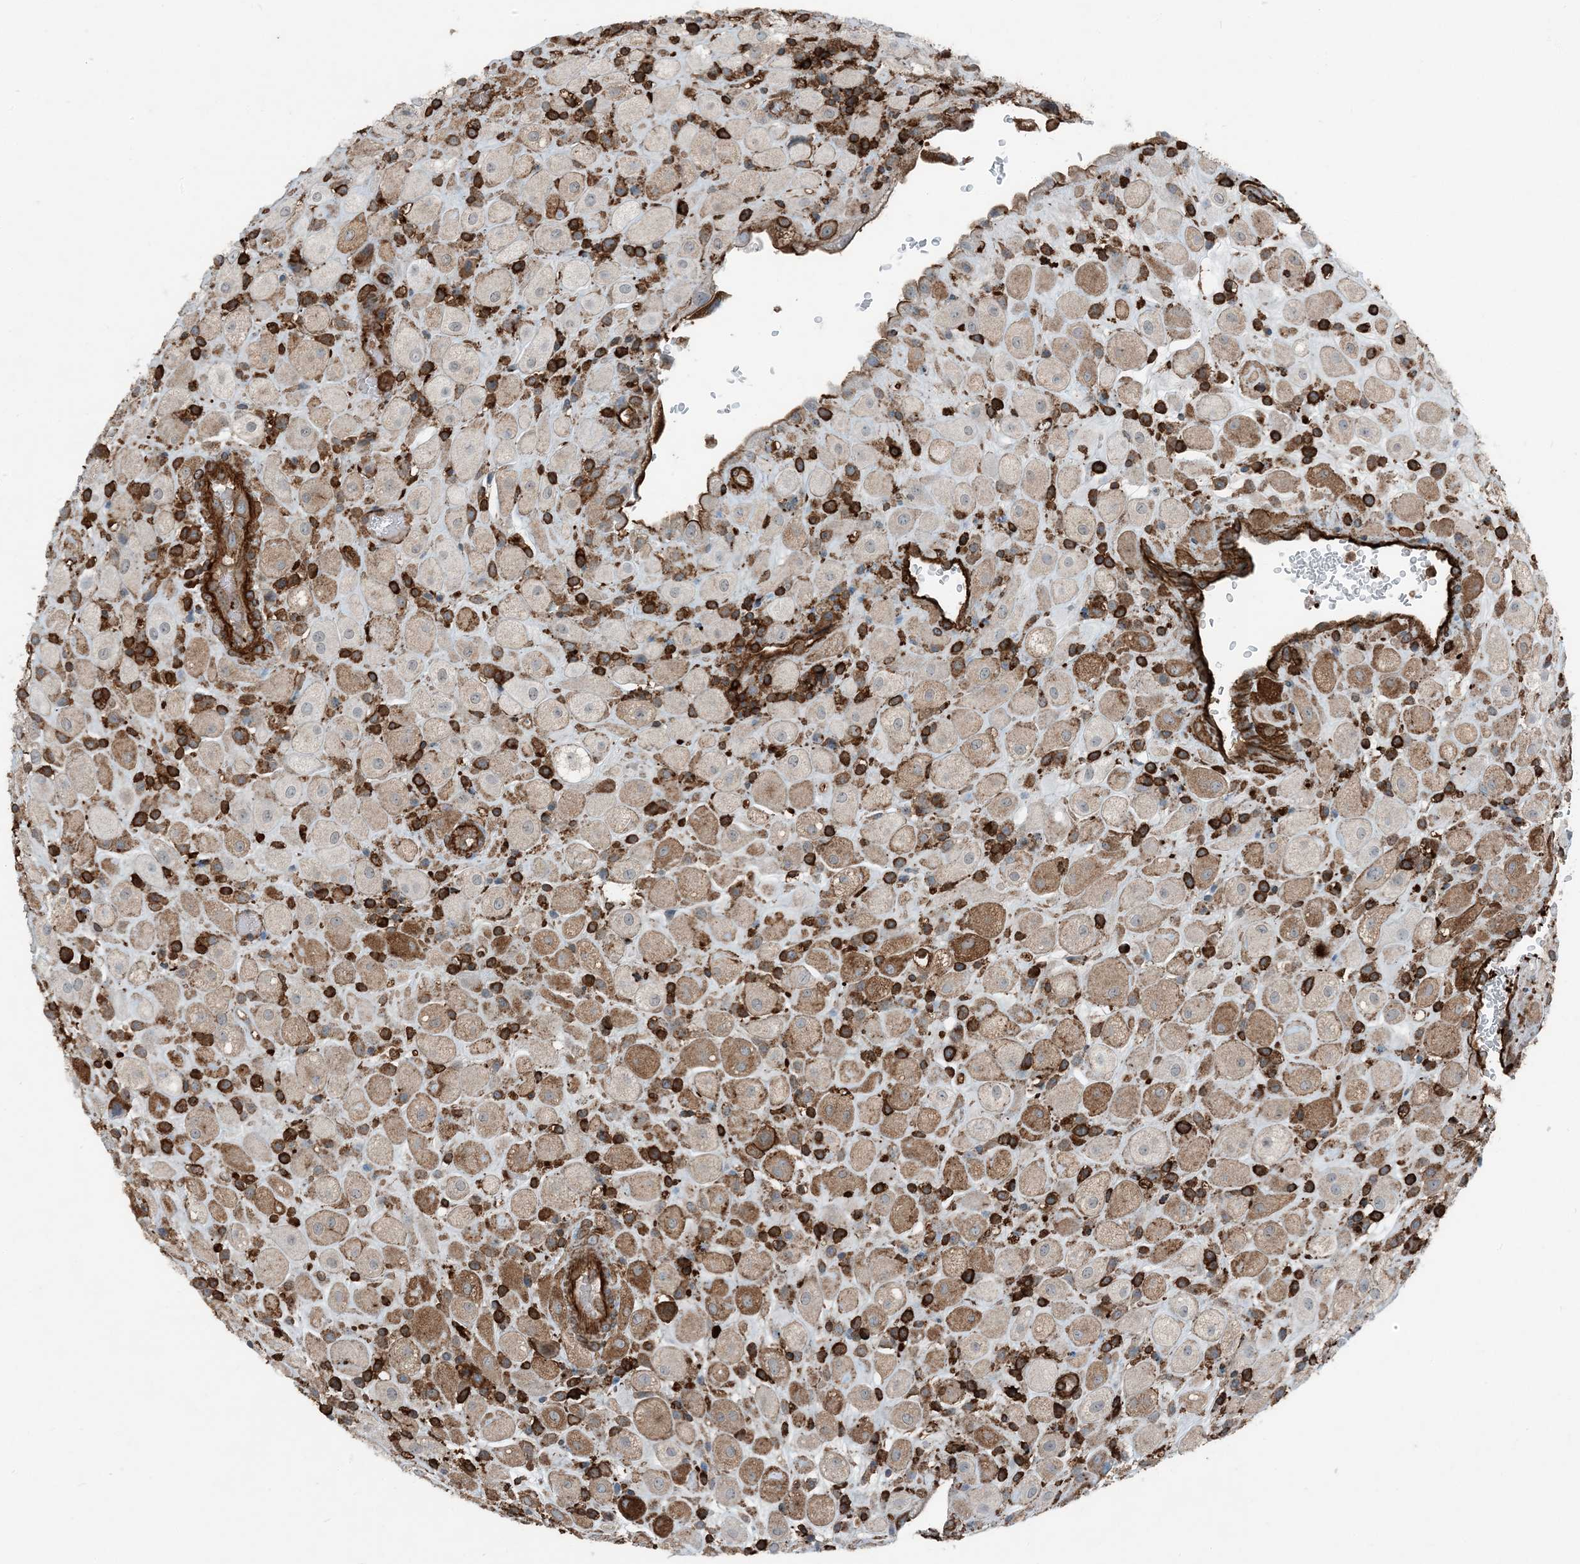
{"staining": {"intensity": "moderate", "quantity": "25%-75%", "location": "cytoplasmic/membranous"}, "tissue": "placenta", "cell_type": "Decidual cells", "image_type": "normal", "snomed": [{"axis": "morphology", "description": "Normal tissue, NOS"}, {"axis": "topography", "description": "Placenta"}], "caption": "Immunohistochemistry (DAB) staining of normal placenta shows moderate cytoplasmic/membranous protein staining in about 25%-75% of decidual cells. The staining was performed using DAB, with brown indicating positive protein expression. Nuclei are stained blue with hematoxylin.", "gene": "APOBEC3C", "patient": {"sex": "female", "age": 35}}